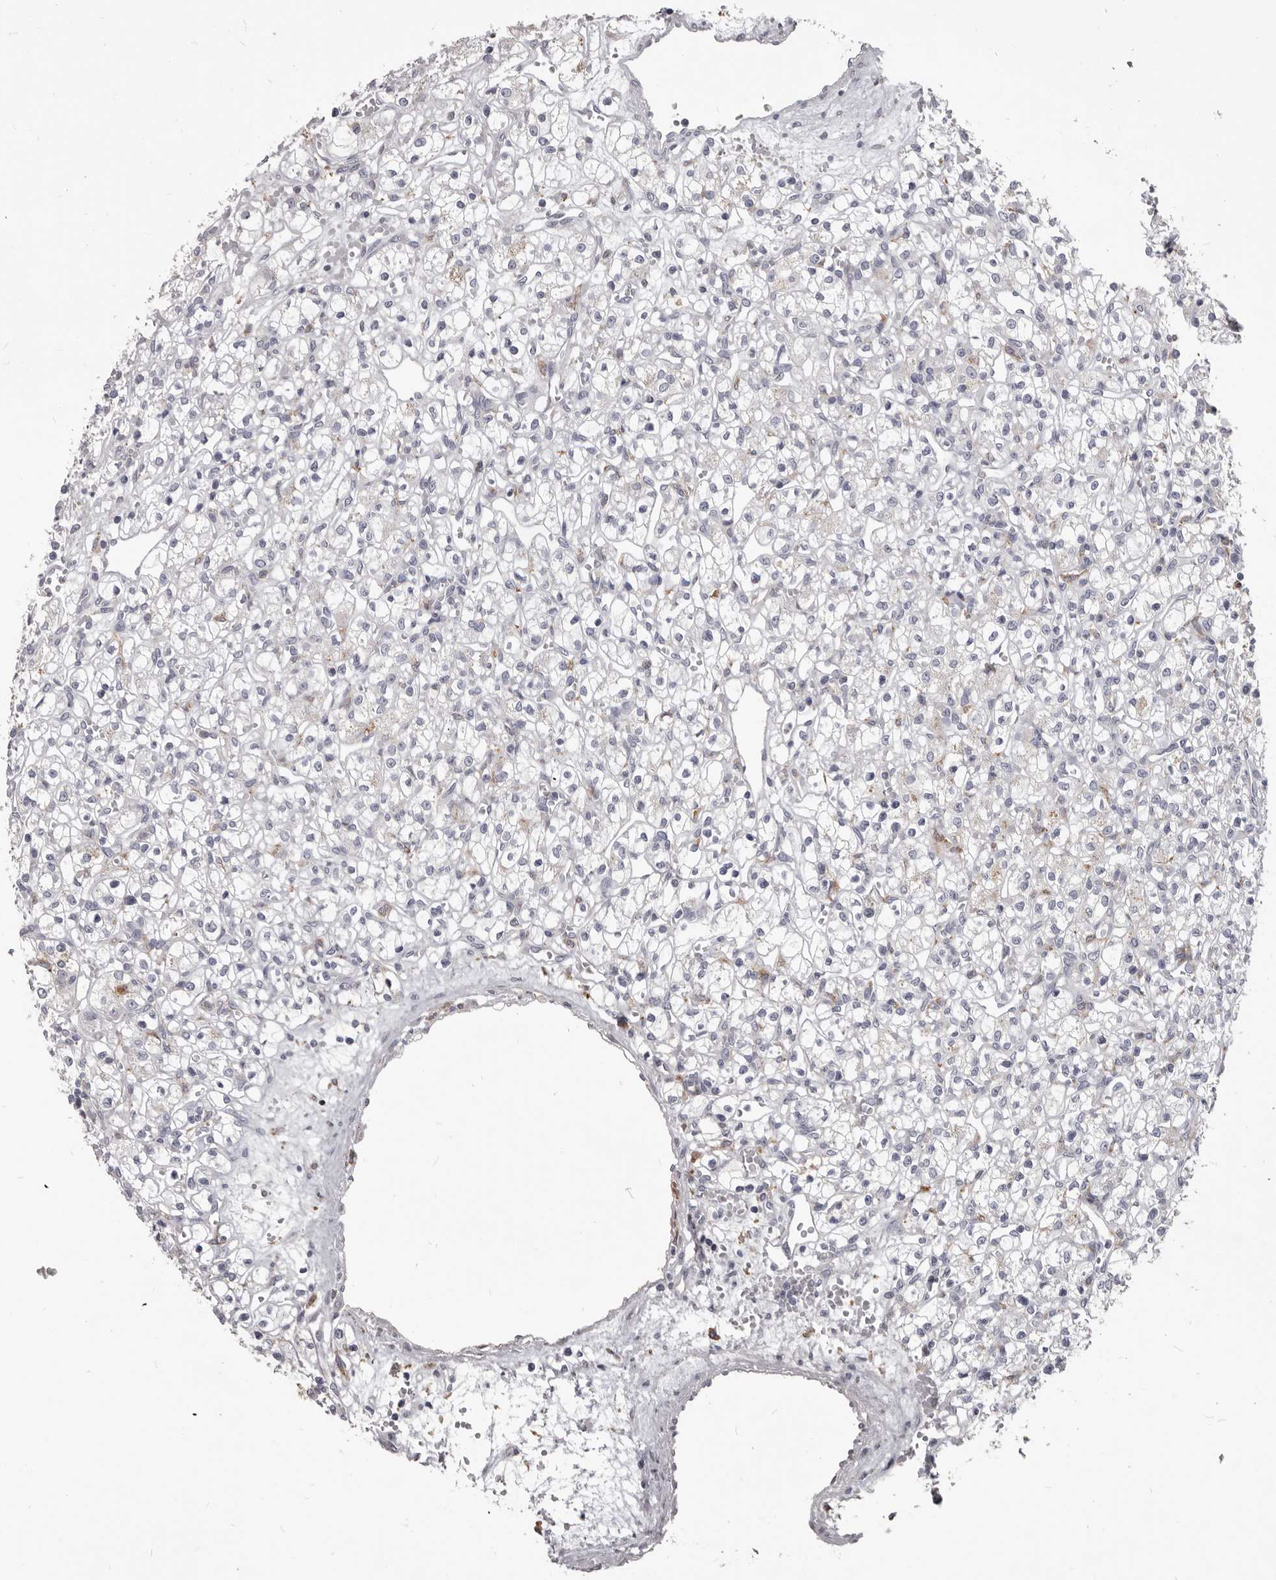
{"staining": {"intensity": "negative", "quantity": "none", "location": "none"}, "tissue": "renal cancer", "cell_type": "Tumor cells", "image_type": "cancer", "snomed": [{"axis": "morphology", "description": "Adenocarcinoma, NOS"}, {"axis": "topography", "description": "Kidney"}], "caption": "Human adenocarcinoma (renal) stained for a protein using immunohistochemistry displays no positivity in tumor cells.", "gene": "PI4K2A", "patient": {"sex": "female", "age": 59}}